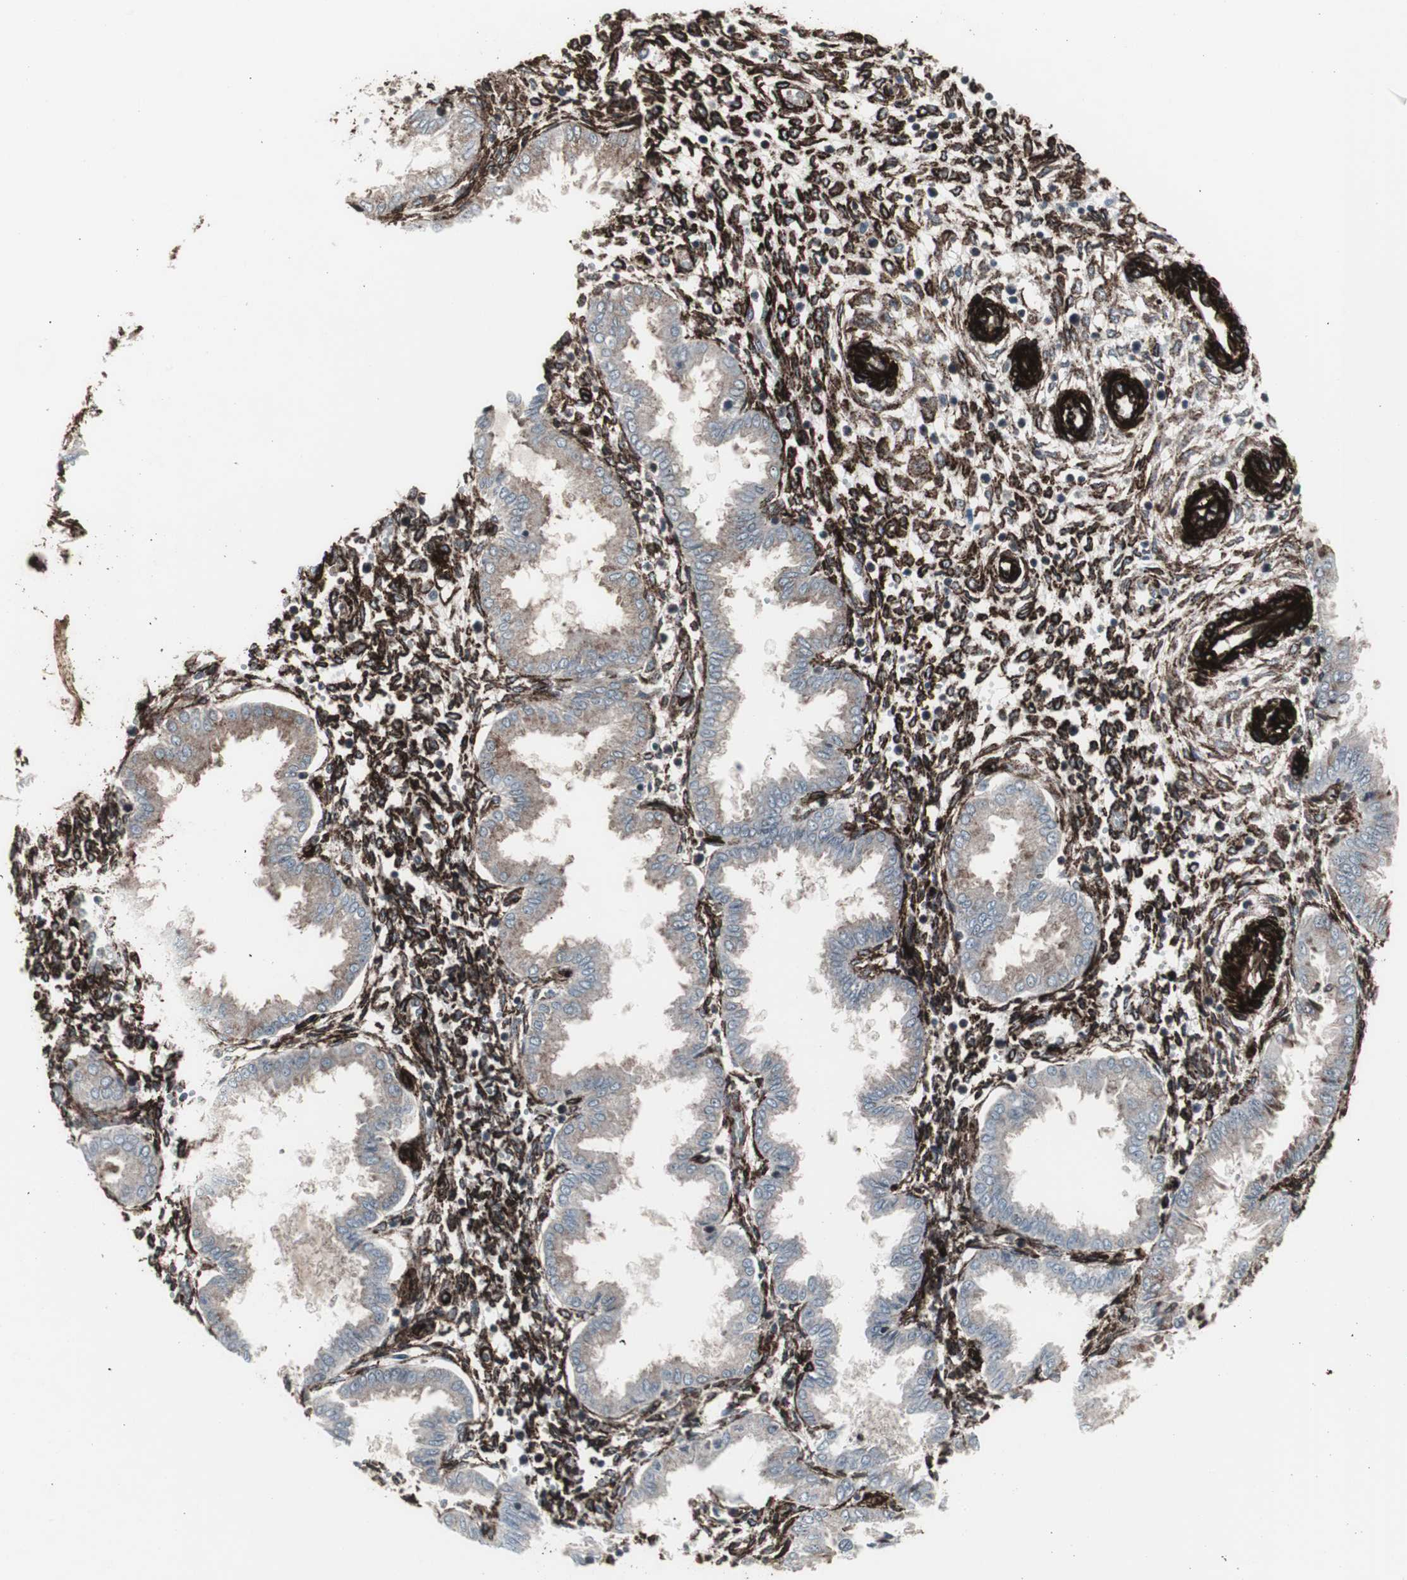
{"staining": {"intensity": "strong", "quantity": ">75%", "location": "cytoplasmic/membranous"}, "tissue": "endometrium", "cell_type": "Cells in endometrial stroma", "image_type": "normal", "snomed": [{"axis": "morphology", "description": "Normal tissue, NOS"}, {"axis": "topography", "description": "Endometrium"}], "caption": "IHC (DAB) staining of benign endometrium demonstrates strong cytoplasmic/membranous protein expression in about >75% of cells in endometrial stroma.", "gene": "PDGFA", "patient": {"sex": "female", "age": 33}}